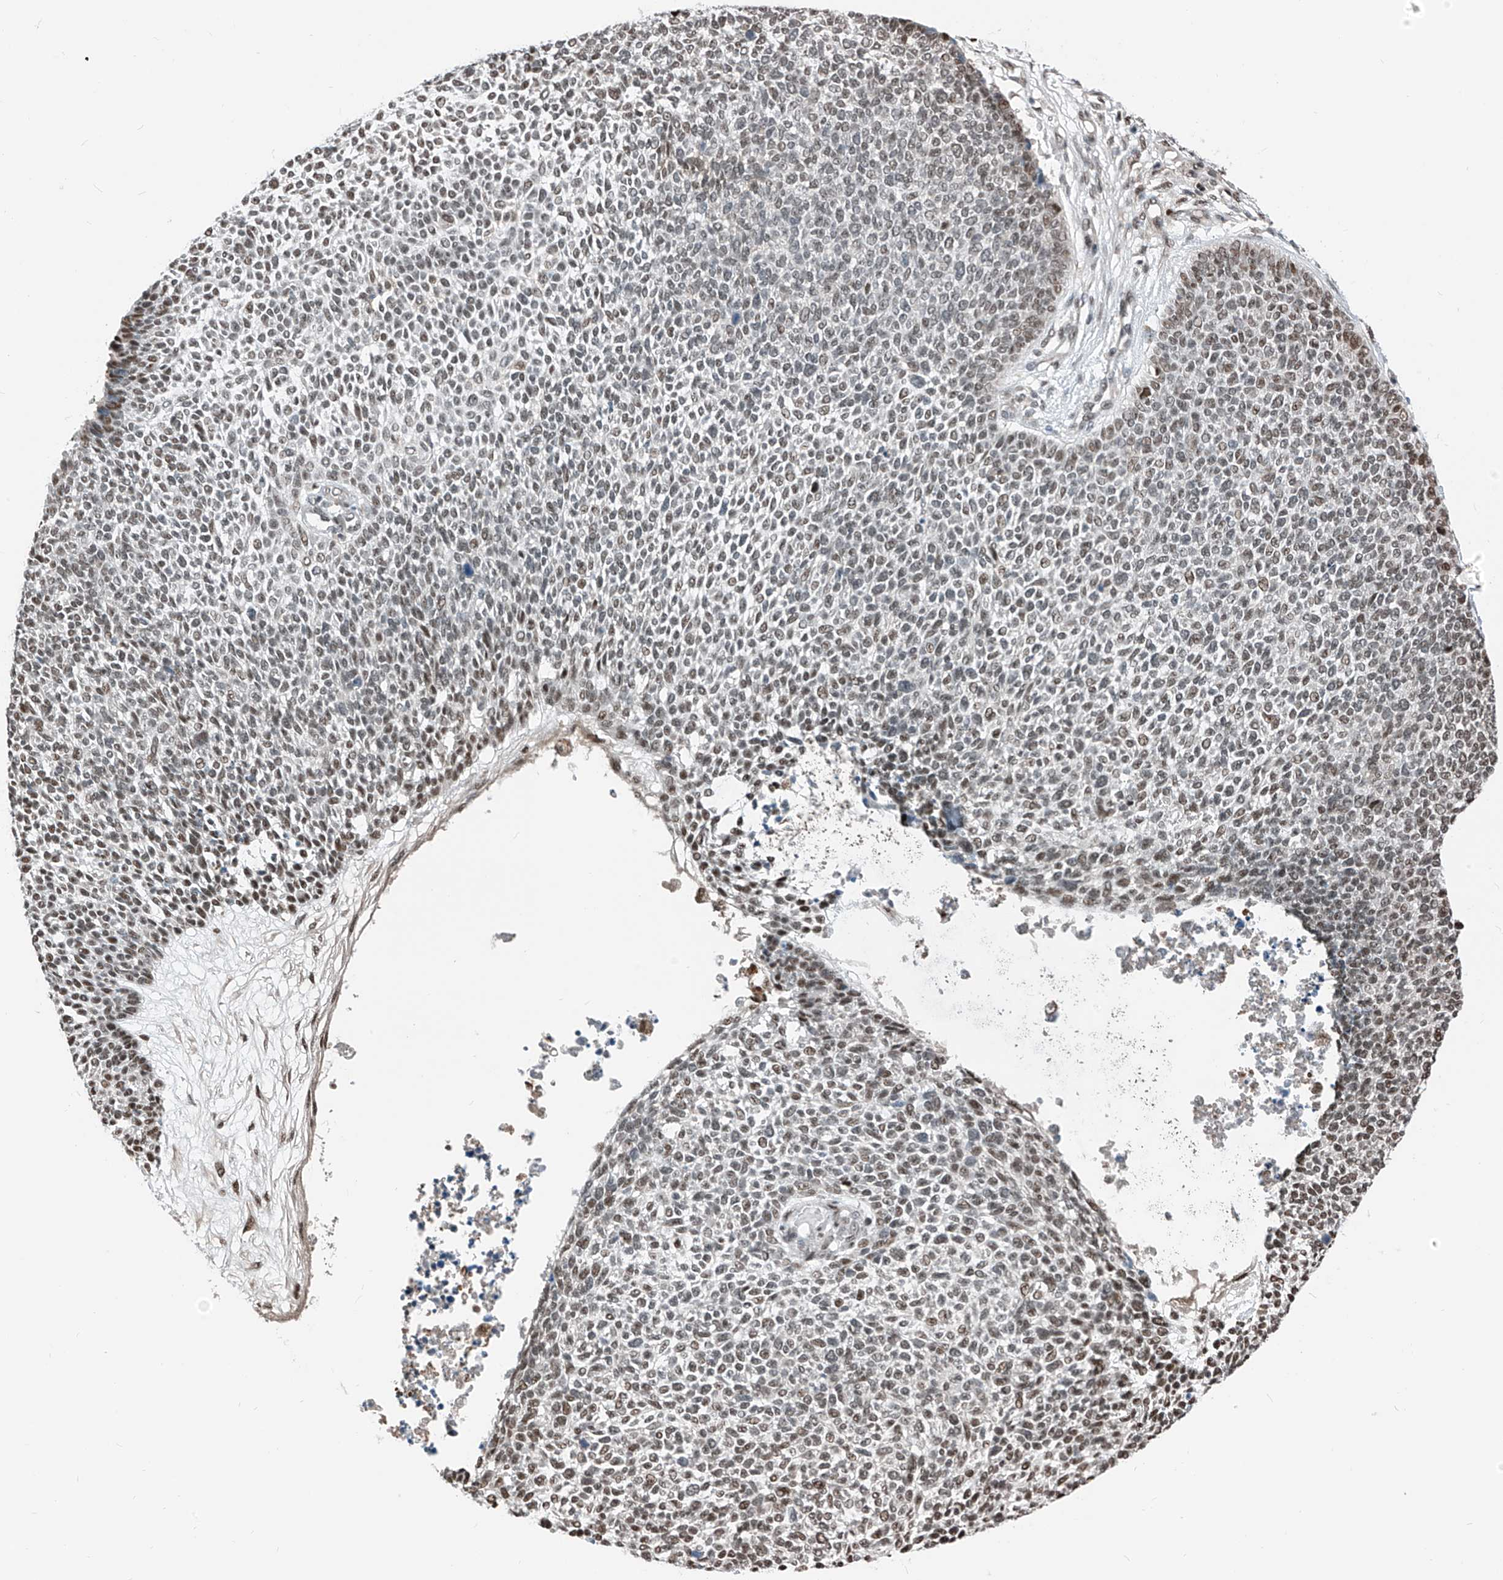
{"staining": {"intensity": "moderate", "quantity": "25%-75%", "location": "nuclear"}, "tissue": "skin cancer", "cell_type": "Tumor cells", "image_type": "cancer", "snomed": [{"axis": "morphology", "description": "Basal cell carcinoma"}, {"axis": "topography", "description": "Skin"}], "caption": "DAB immunohistochemical staining of human basal cell carcinoma (skin) reveals moderate nuclear protein positivity in approximately 25%-75% of tumor cells.", "gene": "RBP7", "patient": {"sex": "female", "age": 84}}